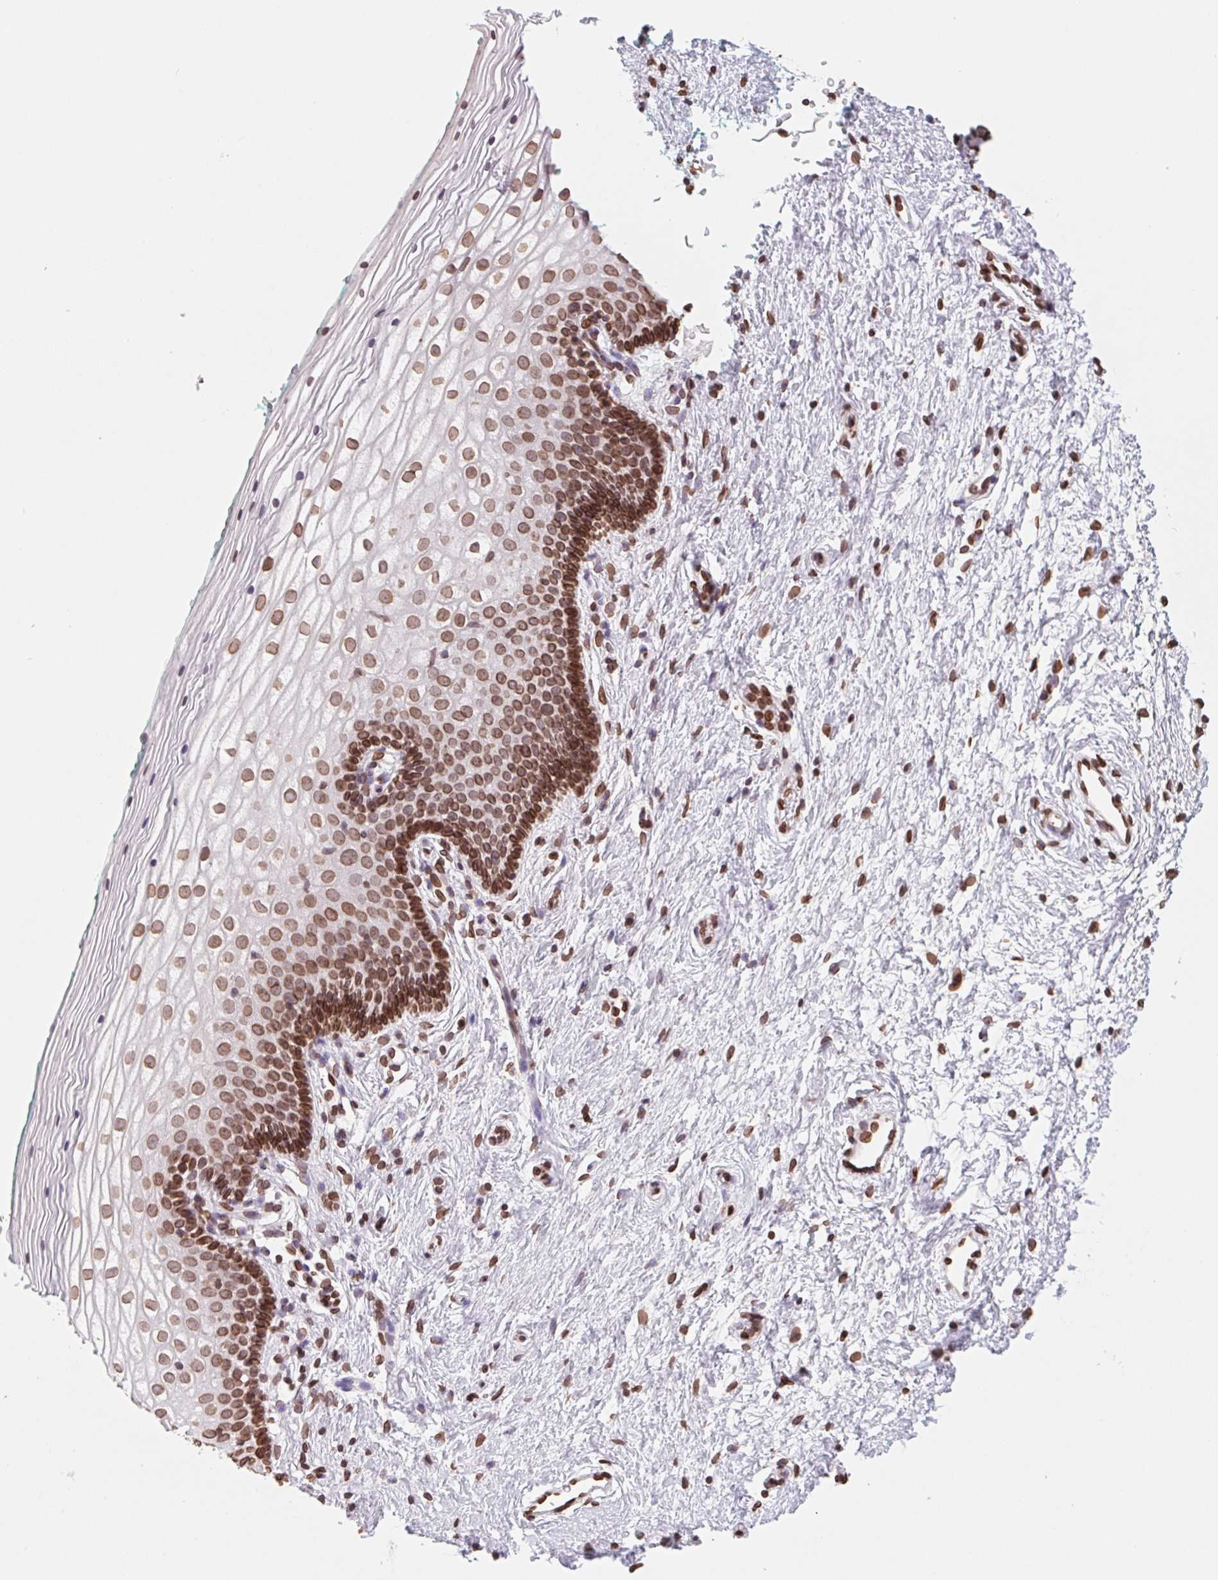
{"staining": {"intensity": "strong", "quantity": ">75%", "location": "cytoplasmic/membranous,nuclear"}, "tissue": "vagina", "cell_type": "Squamous epithelial cells", "image_type": "normal", "snomed": [{"axis": "morphology", "description": "Normal tissue, NOS"}, {"axis": "topography", "description": "Vagina"}], "caption": "Strong cytoplasmic/membranous,nuclear expression for a protein is appreciated in about >75% of squamous epithelial cells of benign vagina using immunohistochemistry (IHC).", "gene": "LMNB2", "patient": {"sex": "female", "age": 36}}